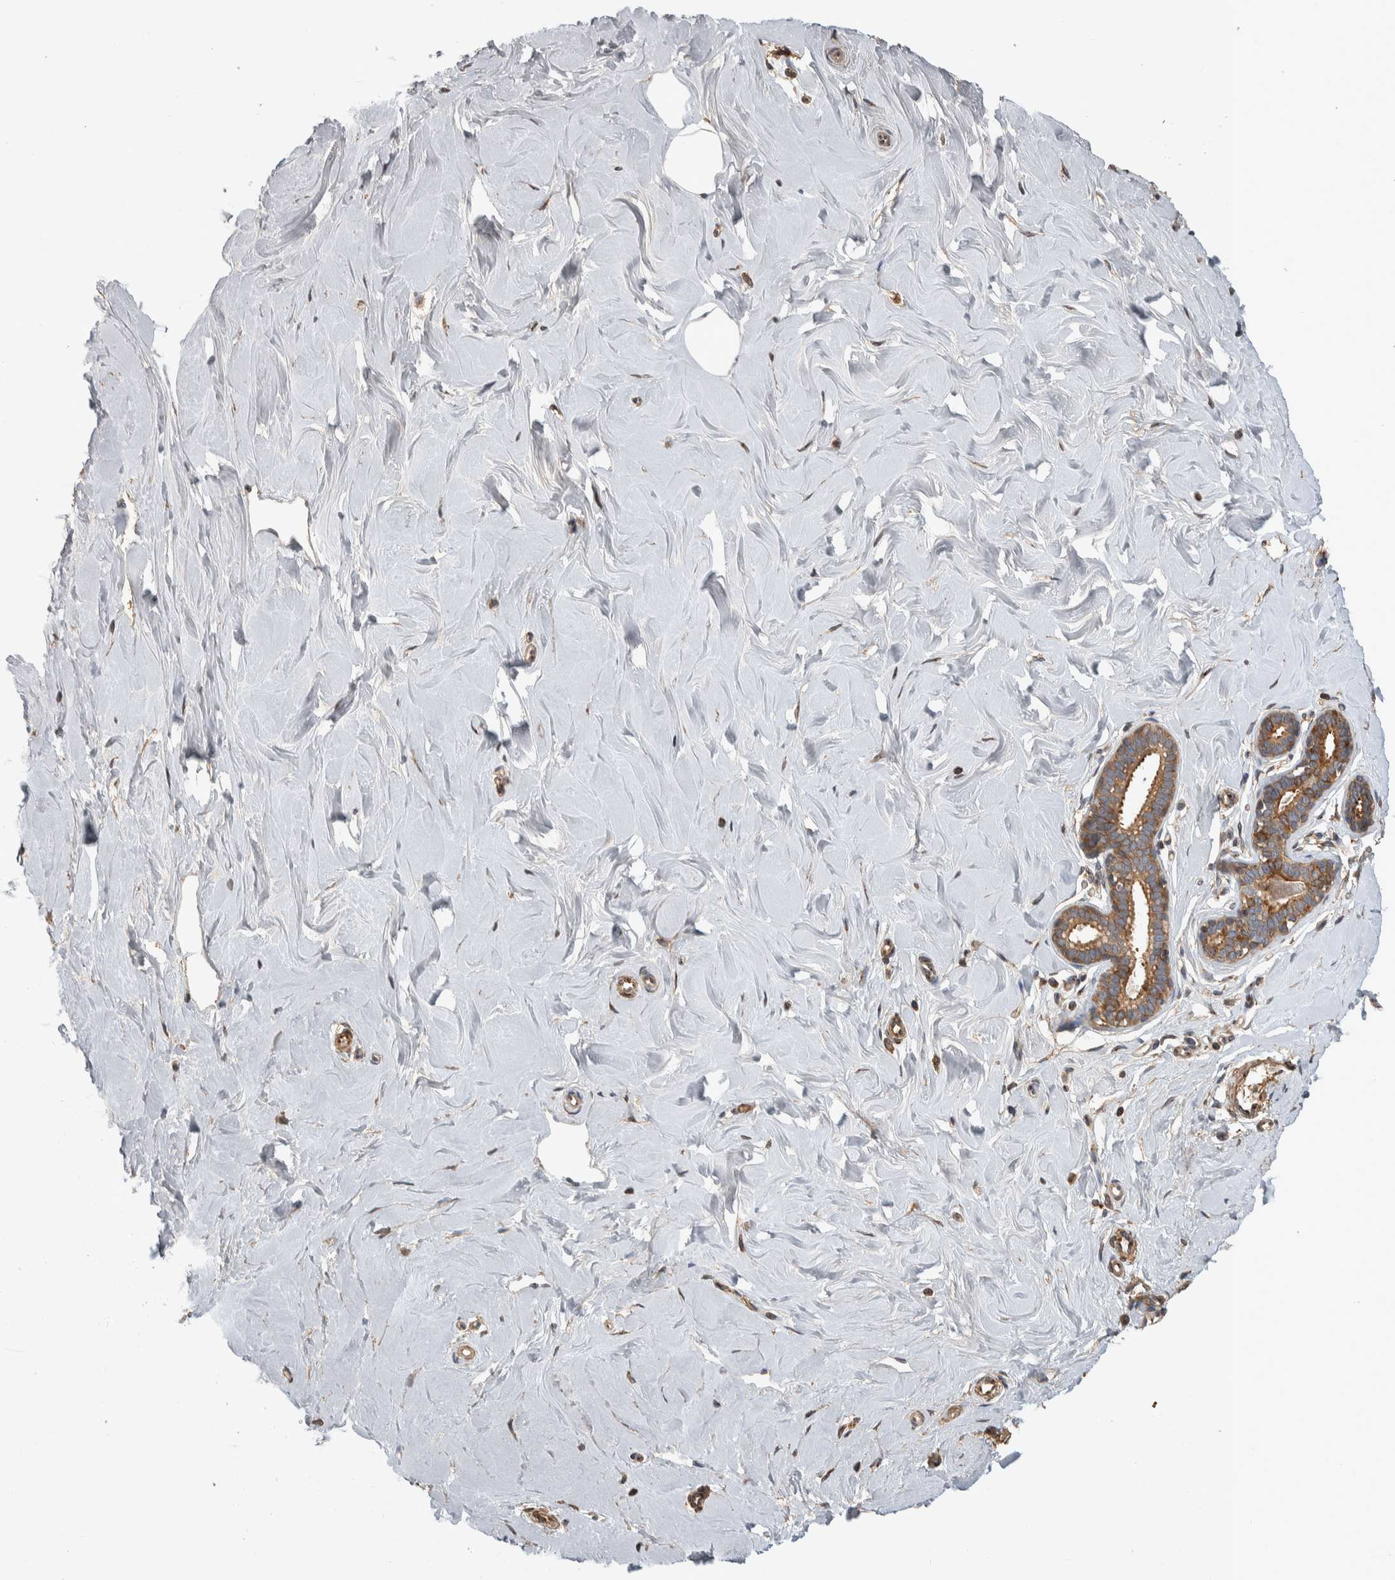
{"staining": {"intensity": "negative", "quantity": "none", "location": "none"}, "tissue": "breast", "cell_type": "Adipocytes", "image_type": "normal", "snomed": [{"axis": "morphology", "description": "Normal tissue, NOS"}, {"axis": "topography", "description": "Breast"}], "caption": "Immunohistochemistry histopathology image of normal breast: human breast stained with DAB (3,3'-diaminobenzidine) shows no significant protein positivity in adipocytes.", "gene": "IFRD1", "patient": {"sex": "female", "age": 23}}